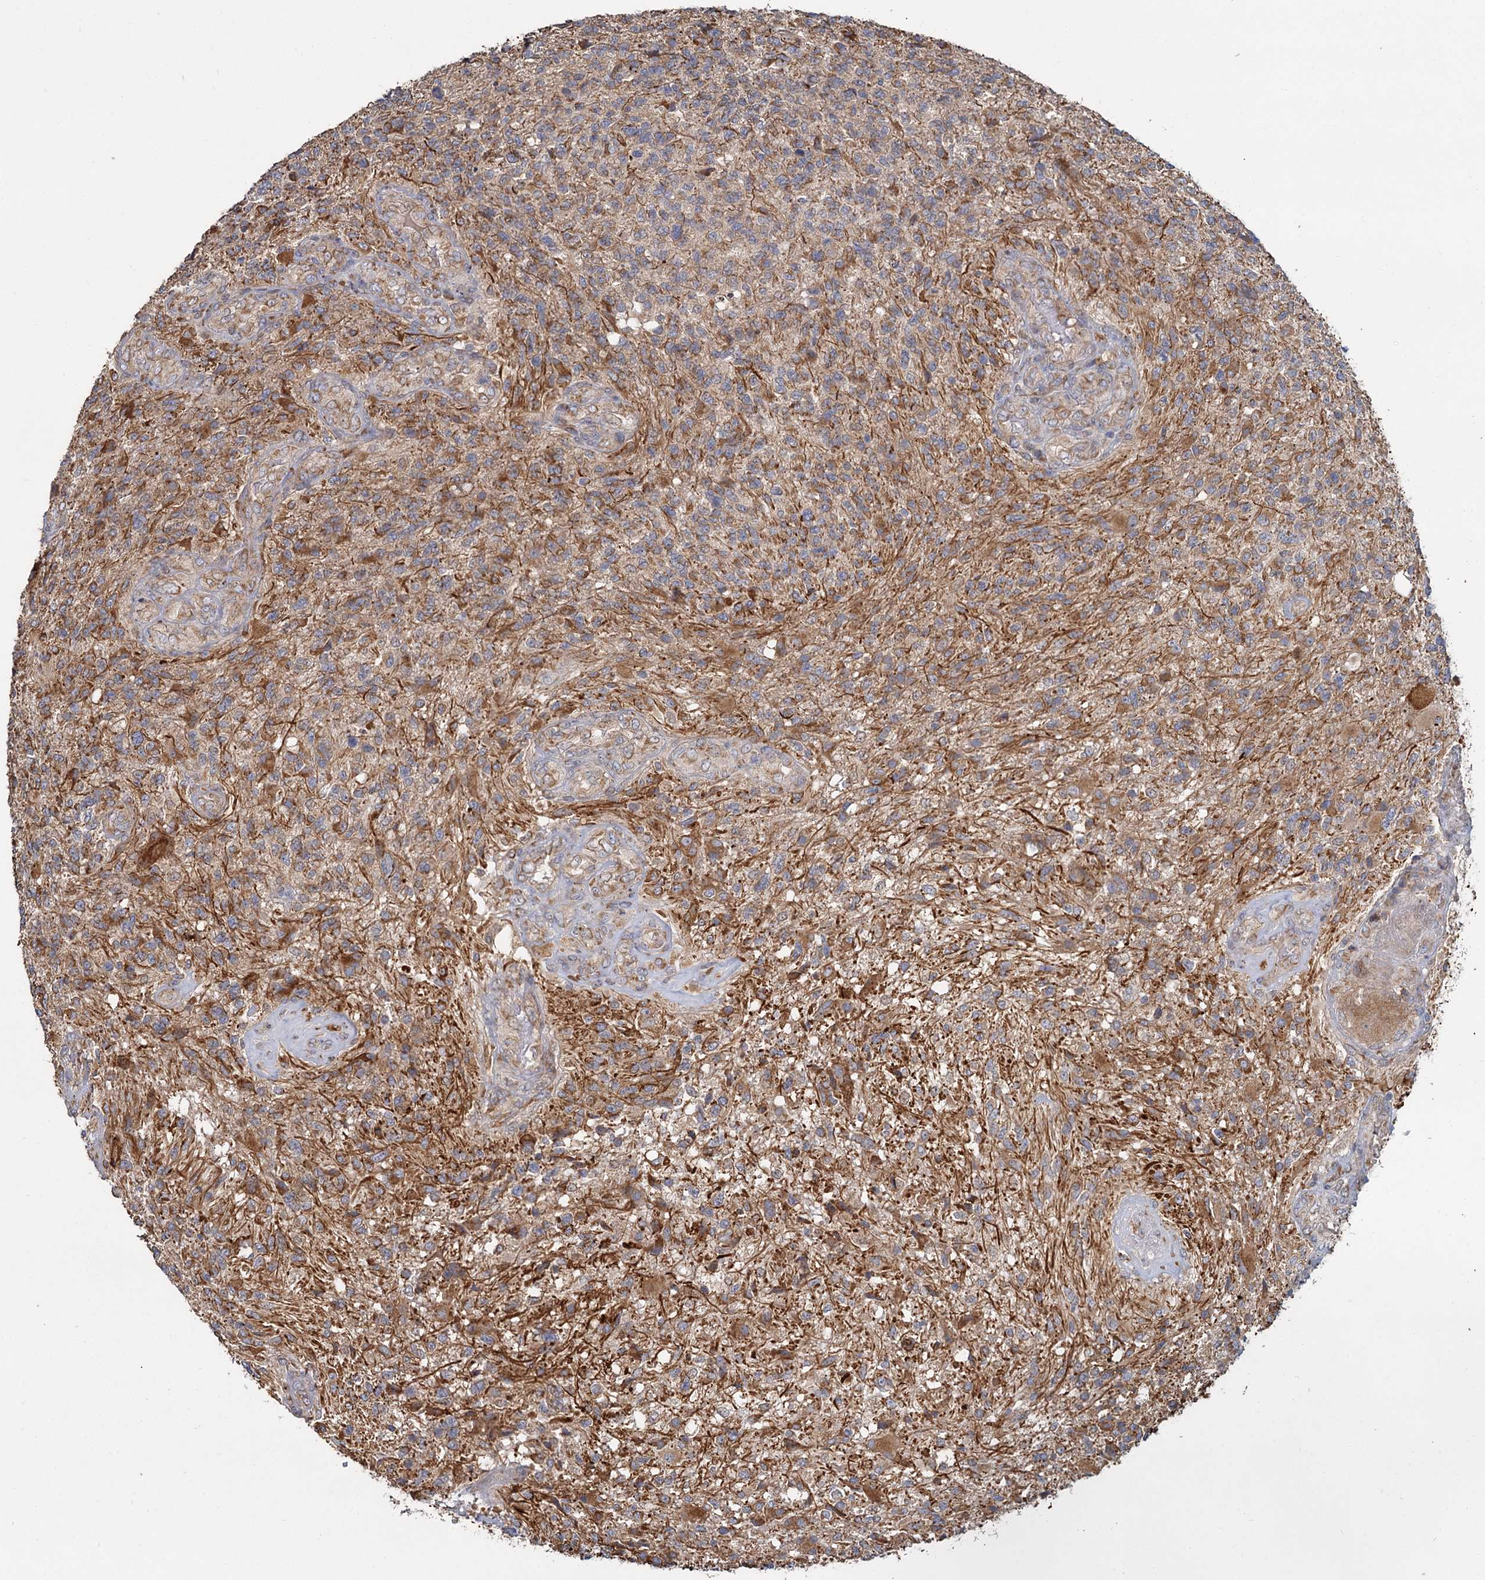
{"staining": {"intensity": "moderate", "quantity": "25%-75%", "location": "cytoplasmic/membranous"}, "tissue": "glioma", "cell_type": "Tumor cells", "image_type": "cancer", "snomed": [{"axis": "morphology", "description": "Glioma, malignant, High grade"}, {"axis": "topography", "description": "Brain"}], "caption": "Glioma stained with DAB (3,3'-diaminobenzidine) immunohistochemistry (IHC) reveals medium levels of moderate cytoplasmic/membranous positivity in about 25%-75% of tumor cells.", "gene": "LRRC51", "patient": {"sex": "male", "age": 56}}